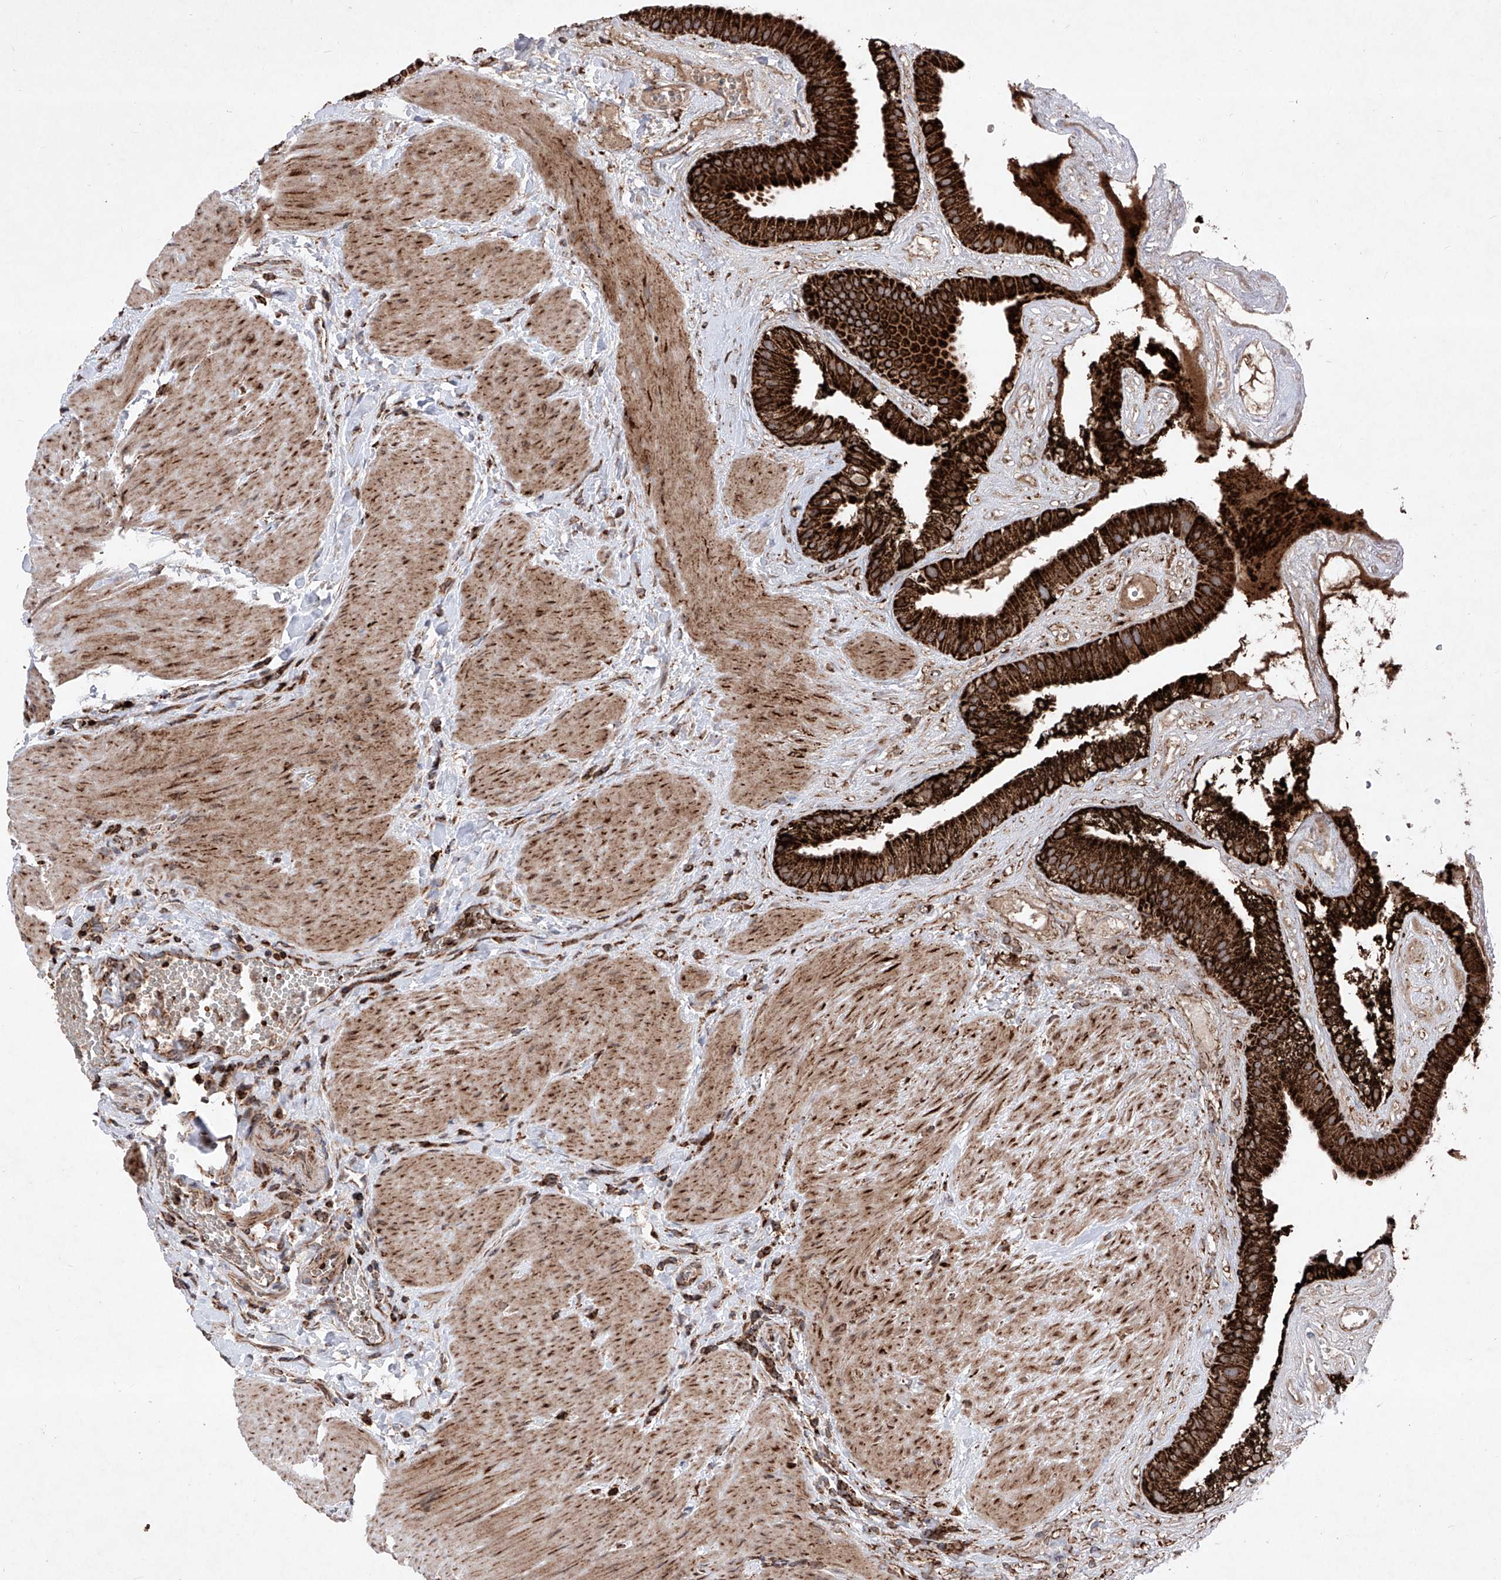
{"staining": {"intensity": "strong", "quantity": ">75%", "location": "cytoplasmic/membranous"}, "tissue": "gallbladder", "cell_type": "Glandular cells", "image_type": "normal", "snomed": [{"axis": "morphology", "description": "Normal tissue, NOS"}, {"axis": "topography", "description": "Gallbladder"}], "caption": "Immunohistochemistry (IHC) histopathology image of unremarkable gallbladder stained for a protein (brown), which demonstrates high levels of strong cytoplasmic/membranous staining in about >75% of glandular cells.", "gene": "SEMA6A", "patient": {"sex": "male", "age": 55}}